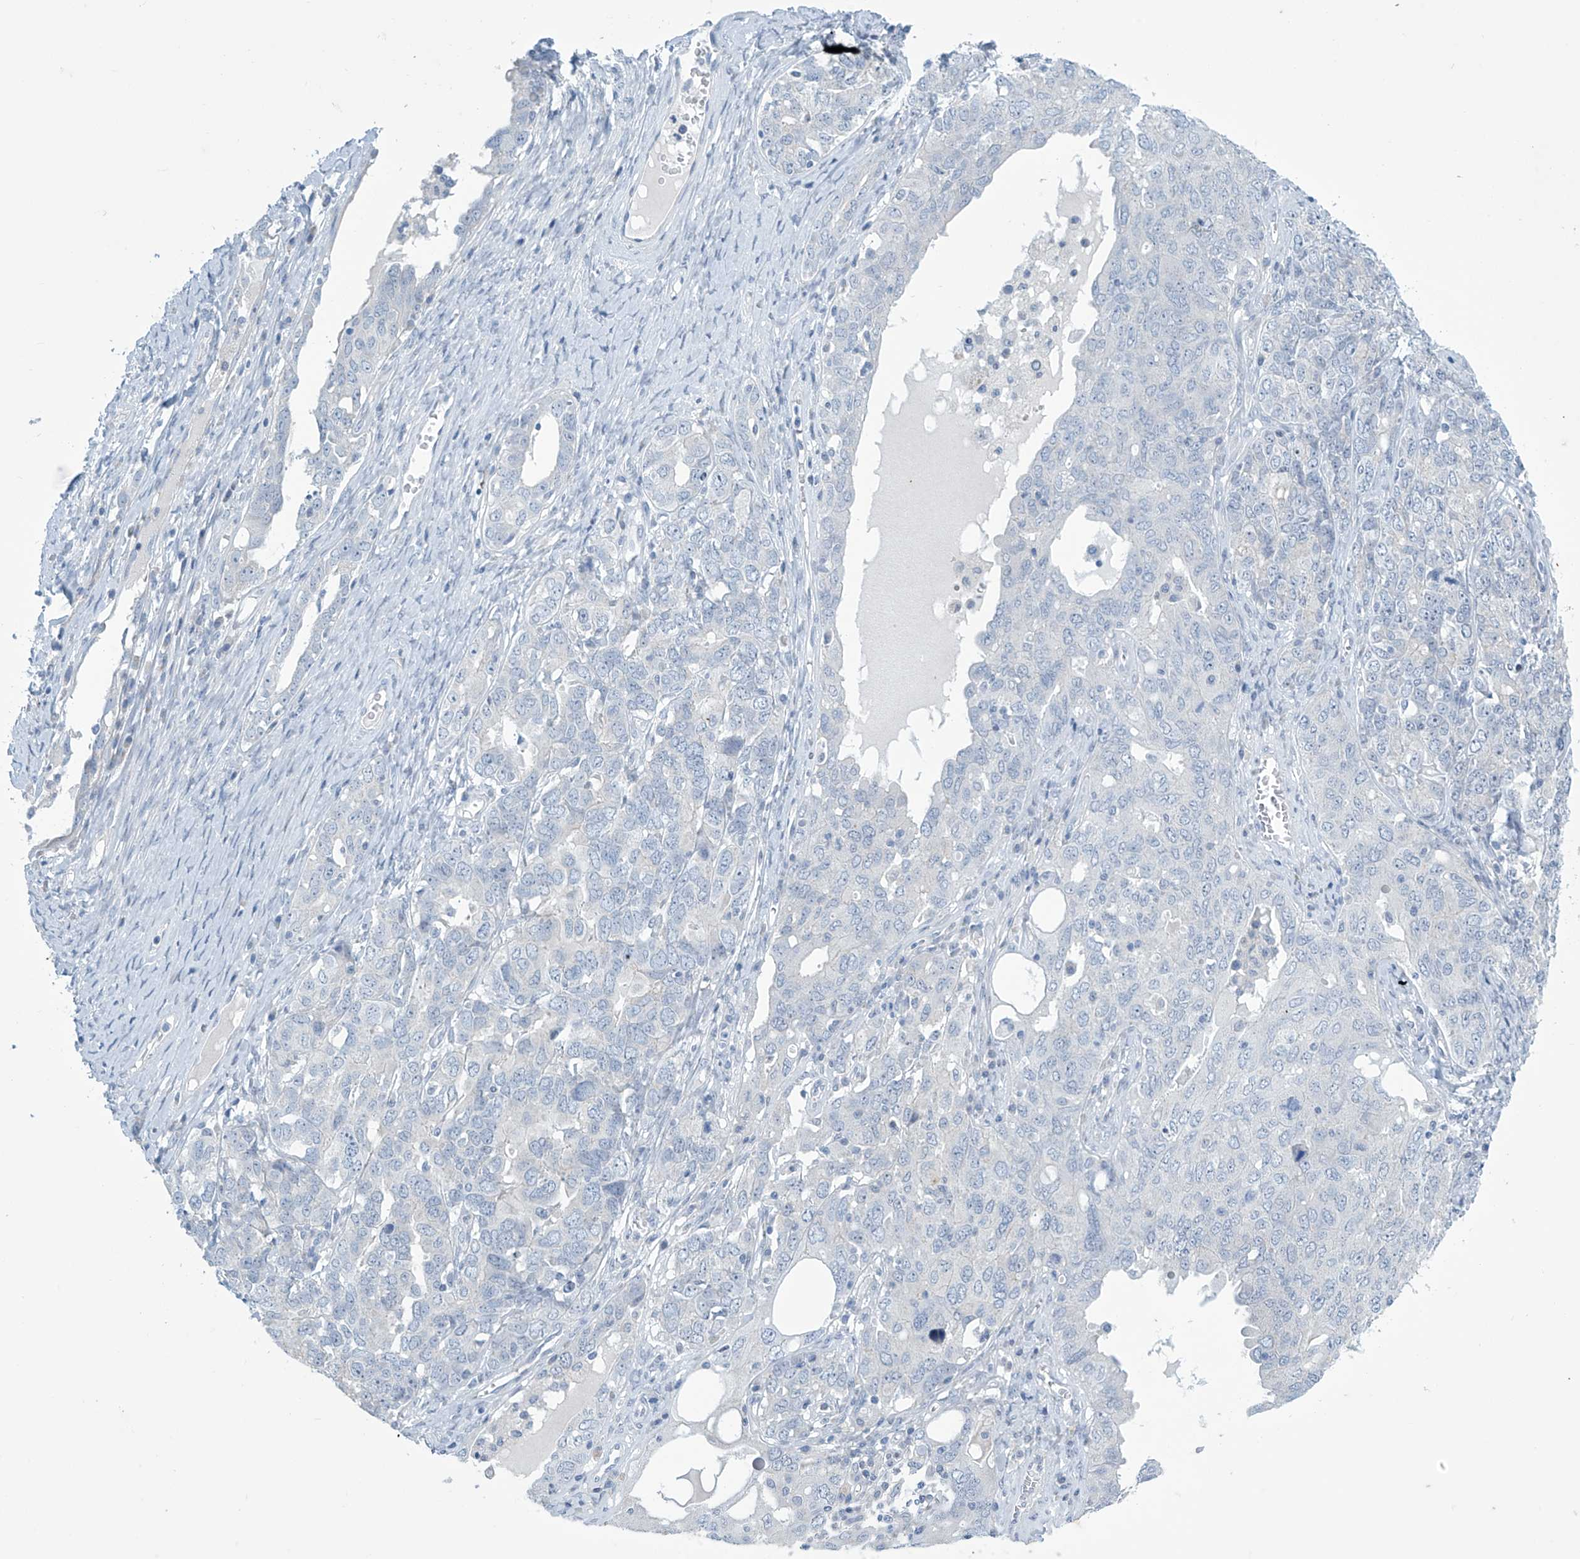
{"staining": {"intensity": "negative", "quantity": "none", "location": "none"}, "tissue": "ovarian cancer", "cell_type": "Tumor cells", "image_type": "cancer", "snomed": [{"axis": "morphology", "description": "Carcinoma, endometroid"}, {"axis": "topography", "description": "Ovary"}], "caption": "The histopathology image reveals no staining of tumor cells in ovarian endometroid carcinoma.", "gene": "SLC35A5", "patient": {"sex": "female", "age": 62}}